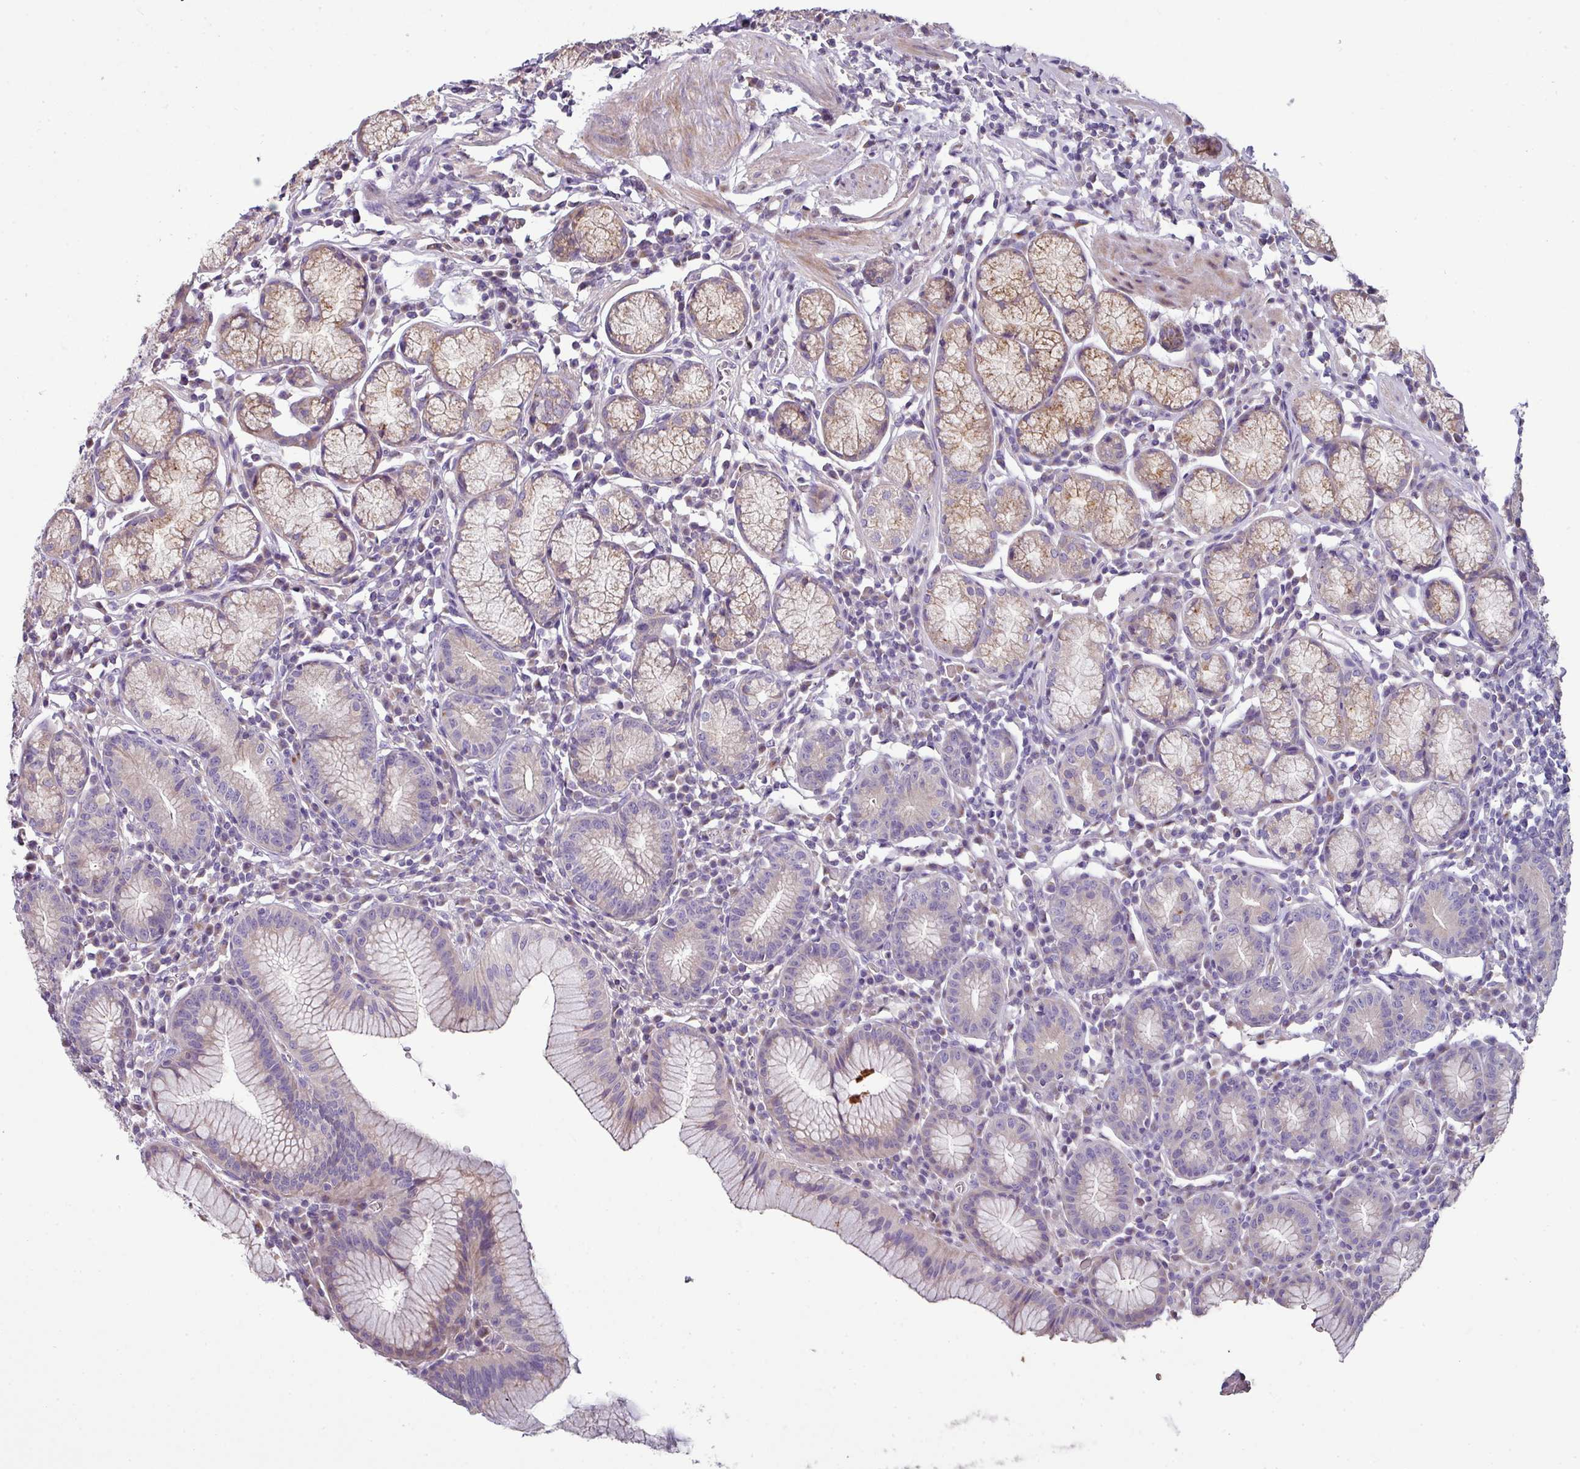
{"staining": {"intensity": "weak", "quantity": "25%-75%", "location": "cytoplasmic/membranous"}, "tissue": "stomach", "cell_type": "Glandular cells", "image_type": "normal", "snomed": [{"axis": "morphology", "description": "Normal tissue, NOS"}, {"axis": "topography", "description": "Stomach"}], "caption": "A micrograph of human stomach stained for a protein displays weak cytoplasmic/membranous brown staining in glandular cells. The staining is performed using DAB brown chromogen to label protein expression. The nuclei are counter-stained blue using hematoxylin.", "gene": "LRRC9", "patient": {"sex": "male", "age": 55}}